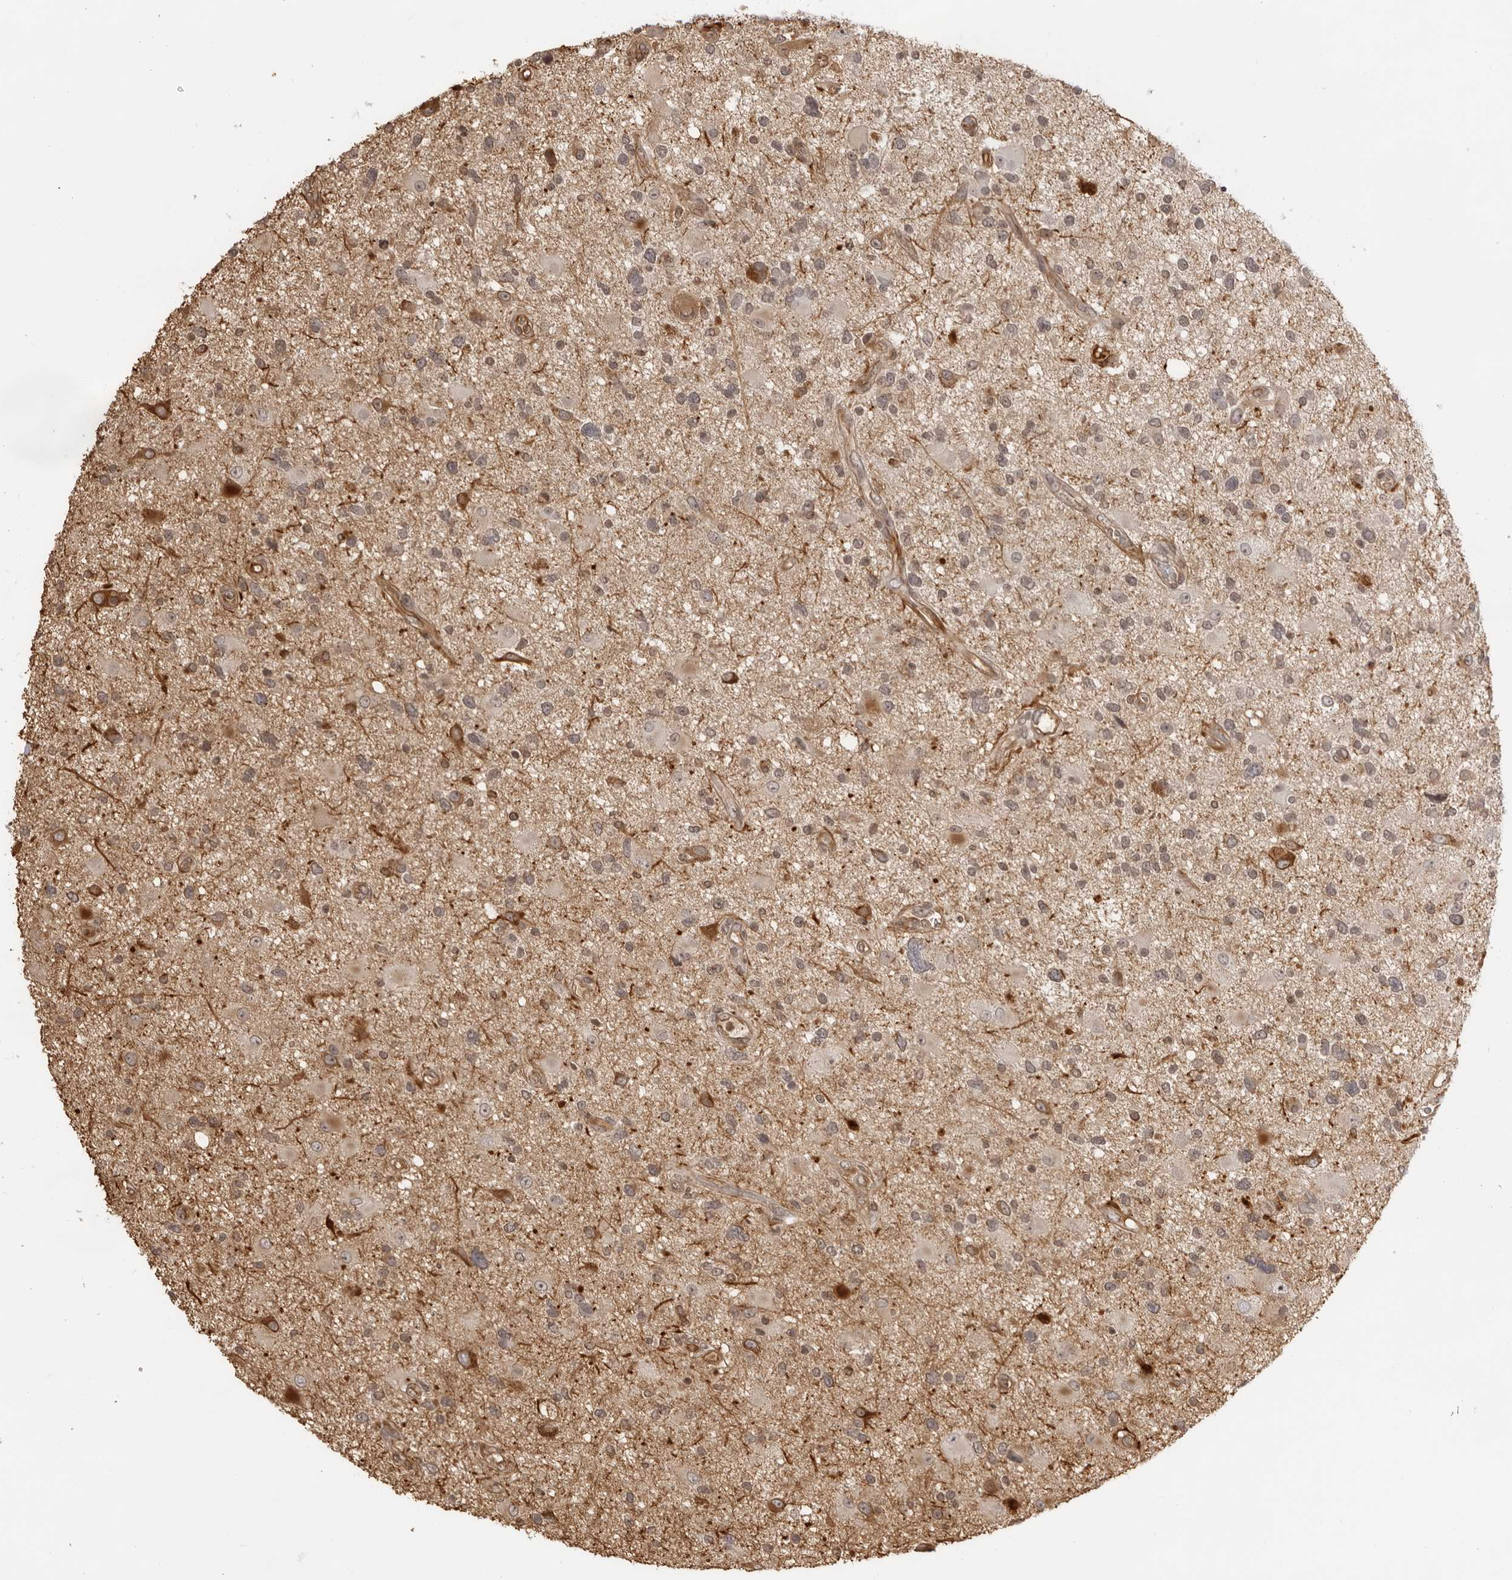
{"staining": {"intensity": "weak", "quantity": "<25%", "location": "cytoplasmic/membranous"}, "tissue": "glioma", "cell_type": "Tumor cells", "image_type": "cancer", "snomed": [{"axis": "morphology", "description": "Glioma, malignant, High grade"}, {"axis": "topography", "description": "Brain"}], "caption": "High power microscopy micrograph of an immunohistochemistry image of malignant high-grade glioma, revealing no significant staining in tumor cells.", "gene": "DYNLT5", "patient": {"sex": "male", "age": 33}}